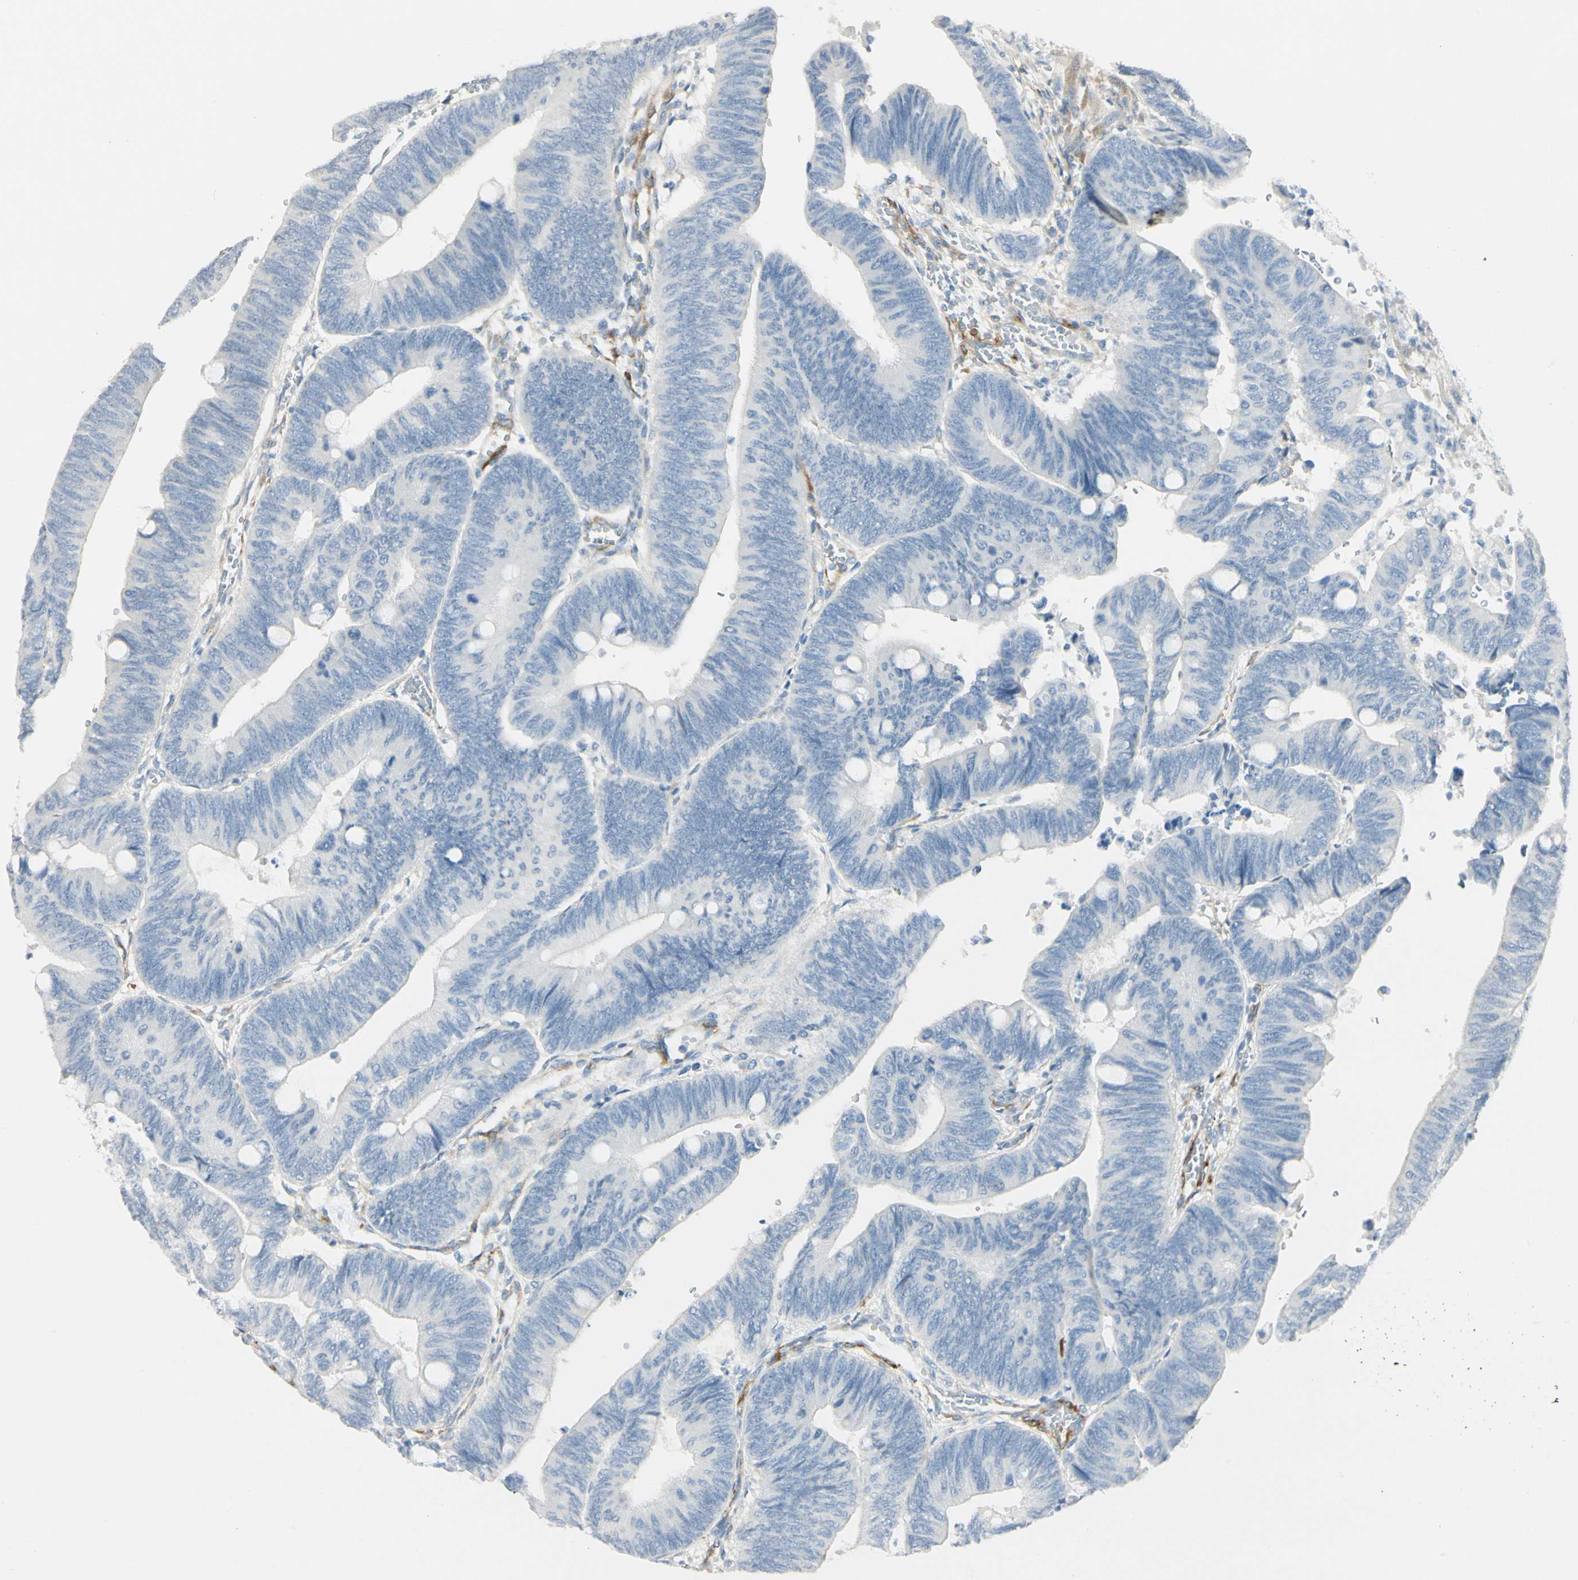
{"staining": {"intensity": "negative", "quantity": "none", "location": "none"}, "tissue": "colorectal cancer", "cell_type": "Tumor cells", "image_type": "cancer", "snomed": [{"axis": "morphology", "description": "Normal tissue, NOS"}, {"axis": "morphology", "description": "Adenocarcinoma, NOS"}, {"axis": "topography", "description": "Rectum"}, {"axis": "topography", "description": "Peripheral nerve tissue"}], "caption": "Tumor cells are negative for brown protein staining in colorectal cancer. Brightfield microscopy of immunohistochemistry stained with DAB (3,3'-diaminobenzidine) (brown) and hematoxylin (blue), captured at high magnification.", "gene": "AMPH", "patient": {"sex": "male", "age": 92}}